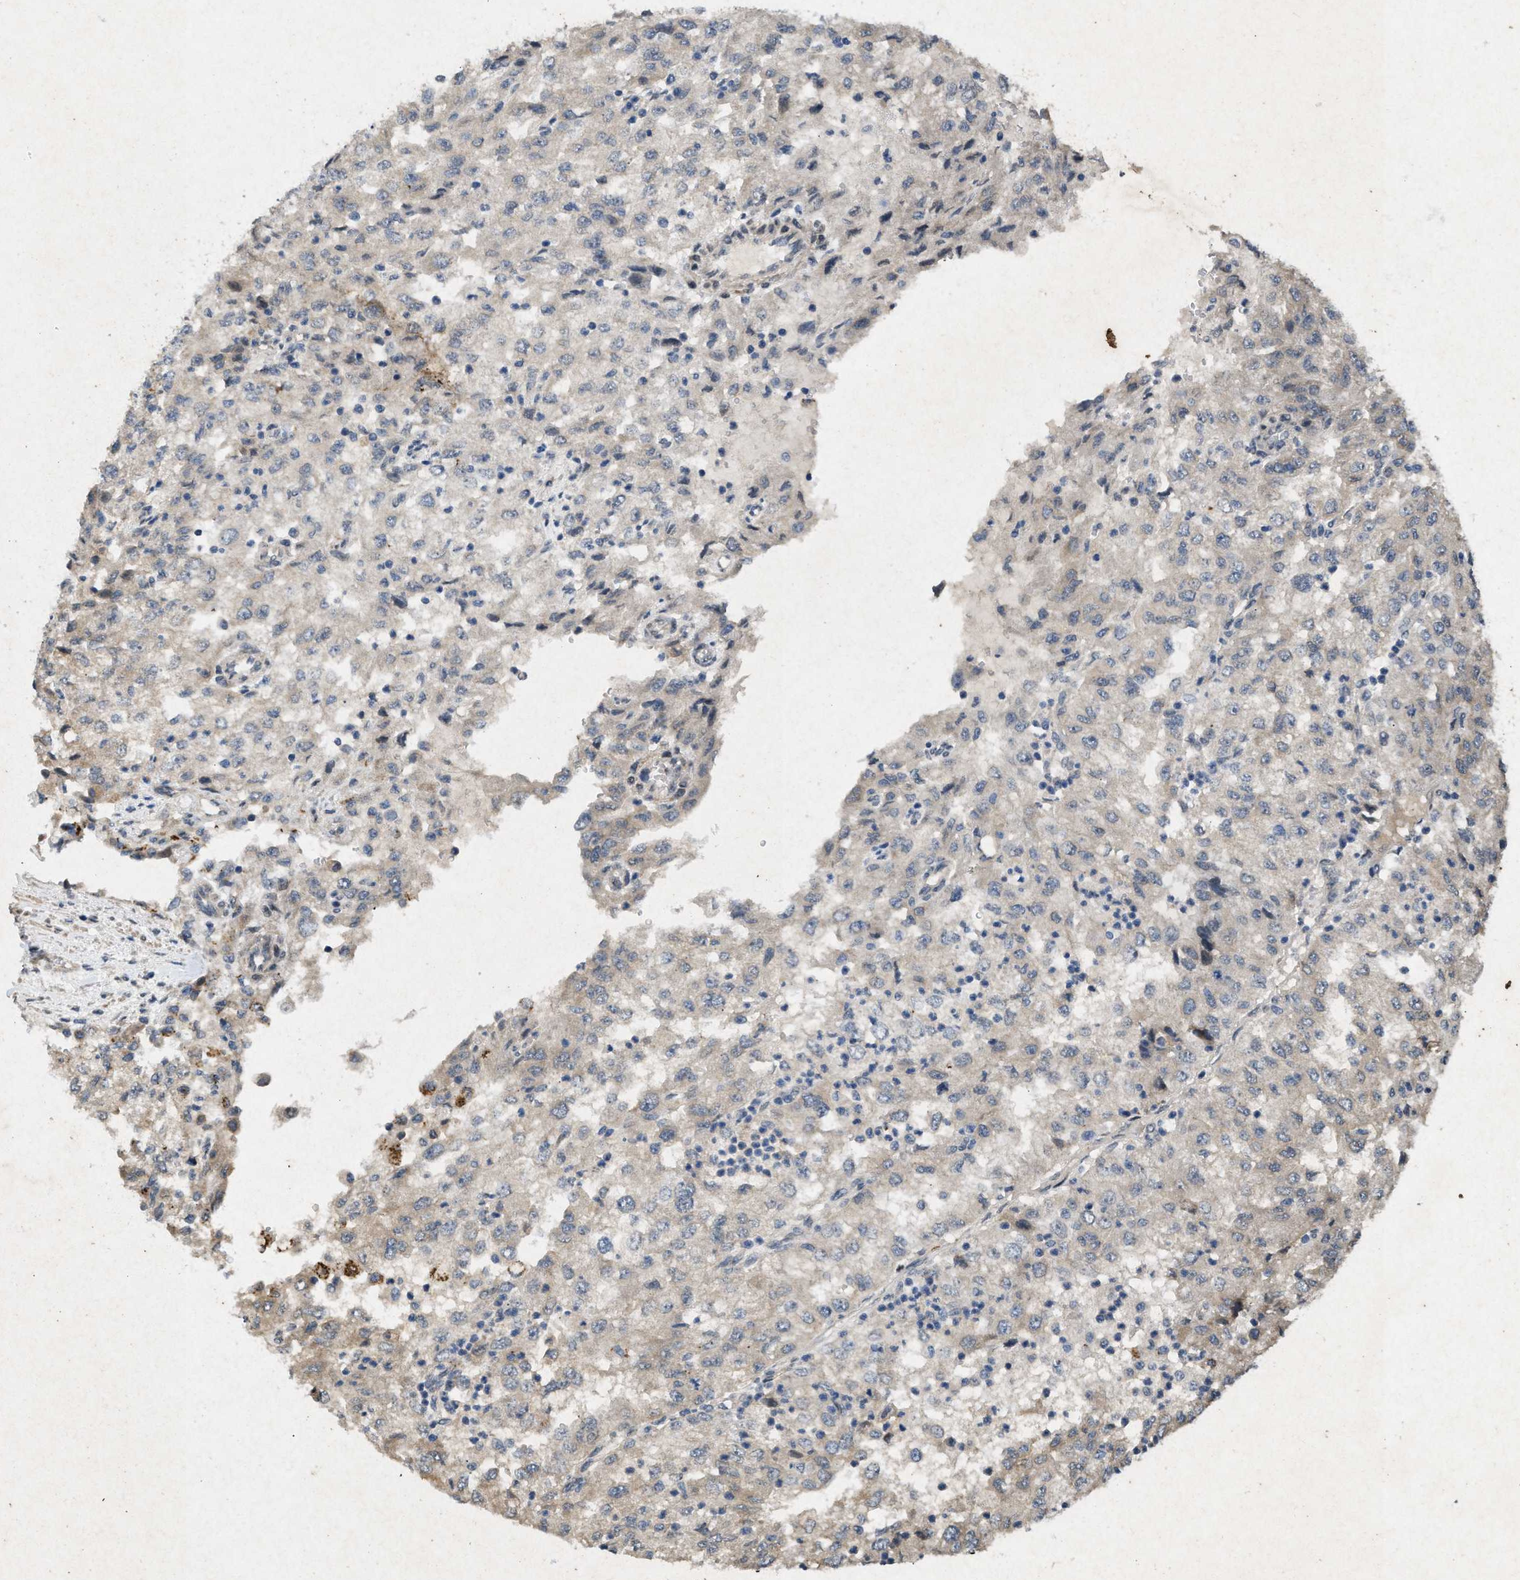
{"staining": {"intensity": "weak", "quantity": "25%-75%", "location": "cytoplasmic/membranous"}, "tissue": "renal cancer", "cell_type": "Tumor cells", "image_type": "cancer", "snomed": [{"axis": "morphology", "description": "Adenocarcinoma, NOS"}, {"axis": "topography", "description": "Kidney"}], "caption": "A low amount of weak cytoplasmic/membranous positivity is seen in approximately 25%-75% of tumor cells in adenocarcinoma (renal) tissue.", "gene": "PRKG2", "patient": {"sex": "female", "age": 54}}